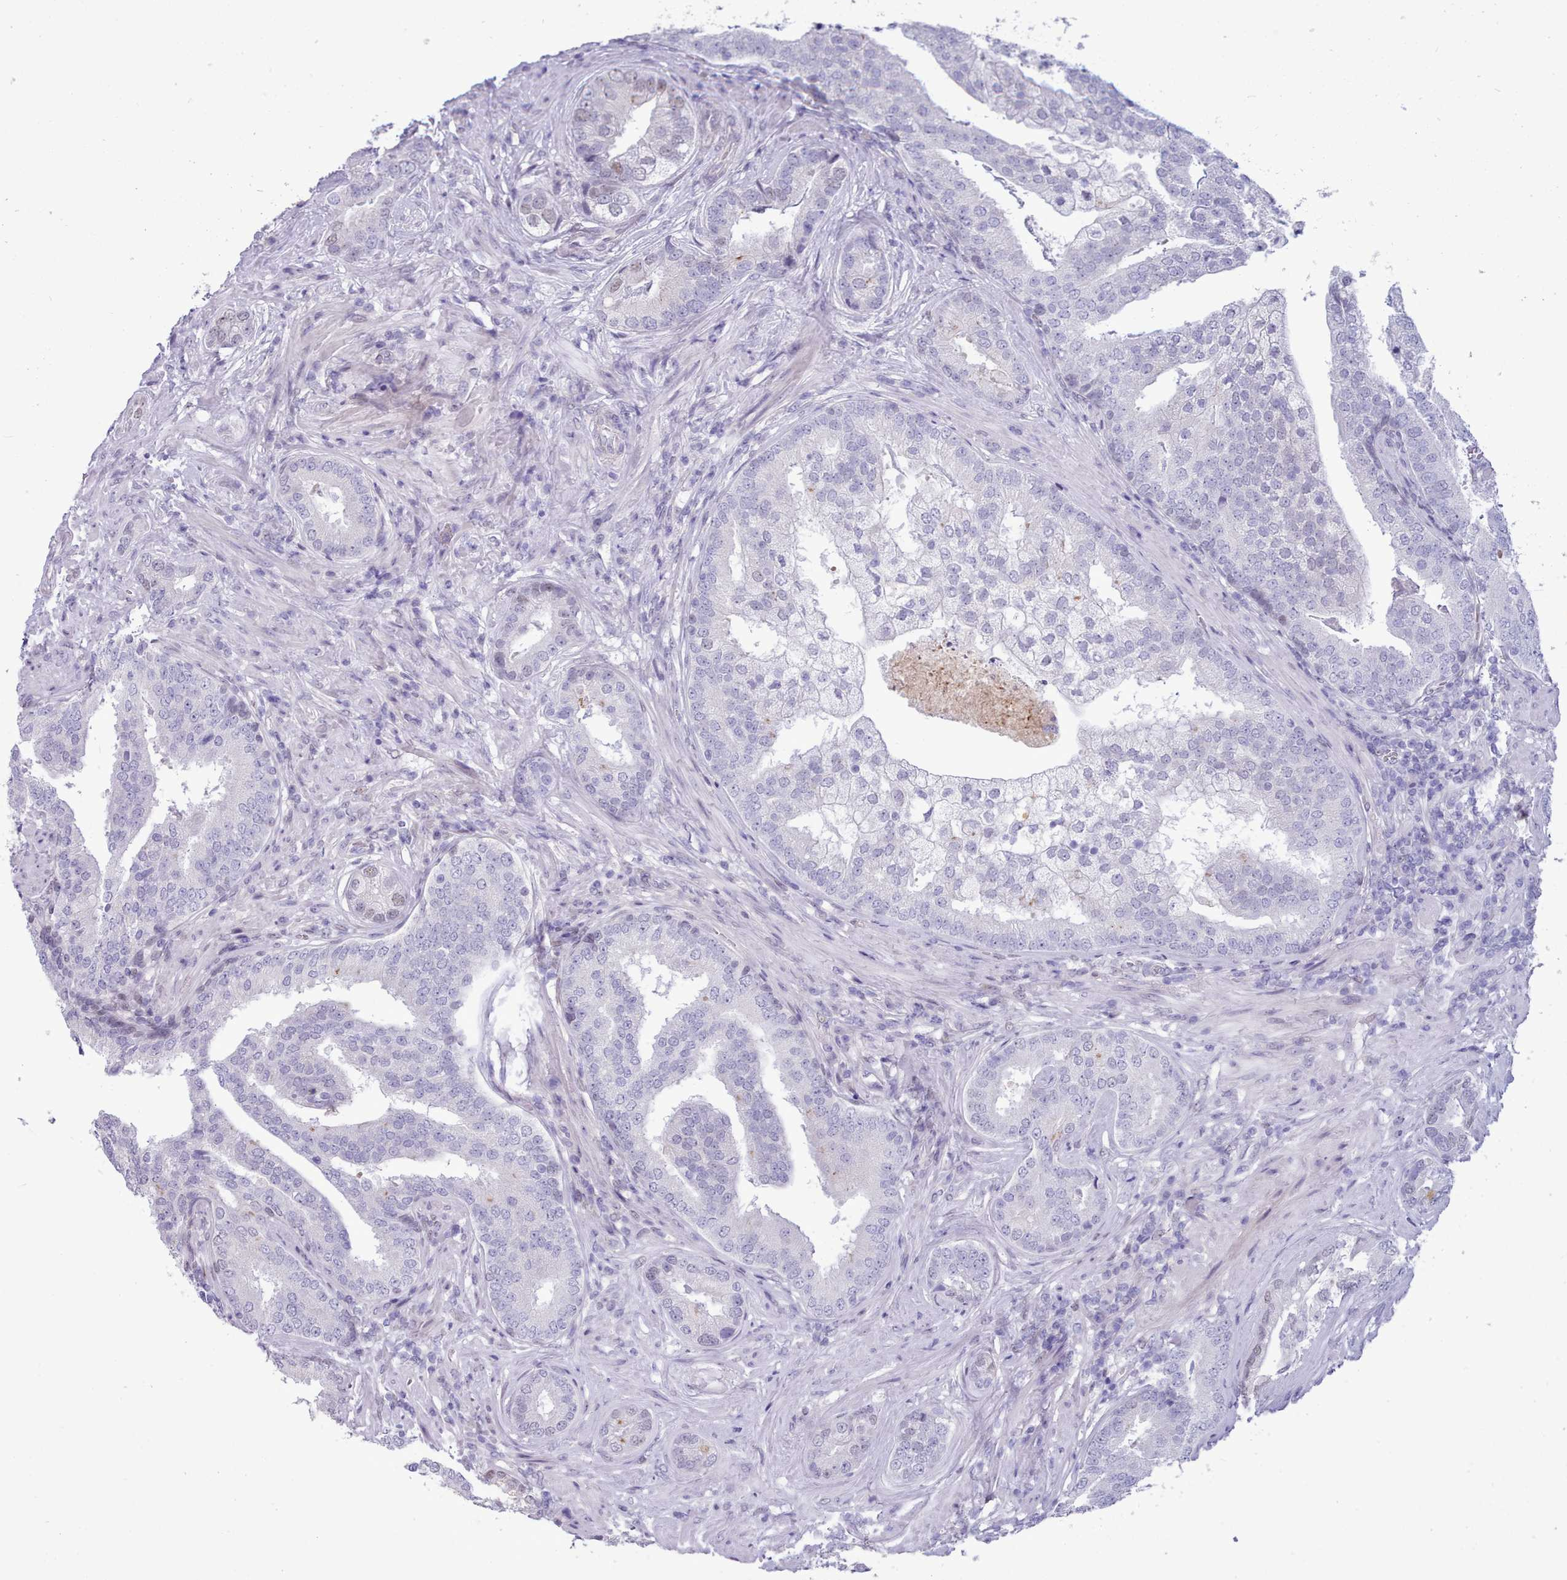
{"staining": {"intensity": "moderate", "quantity": "<25%", "location": "cytoplasmic/membranous"}, "tissue": "prostate cancer", "cell_type": "Tumor cells", "image_type": "cancer", "snomed": [{"axis": "morphology", "description": "Adenocarcinoma, High grade"}, {"axis": "topography", "description": "Prostate"}], "caption": "Moderate cytoplasmic/membranous positivity for a protein is present in about <25% of tumor cells of prostate cancer (adenocarcinoma (high-grade)) using immunohistochemistry (IHC).", "gene": "TMEM253", "patient": {"sex": "male", "age": 55}}